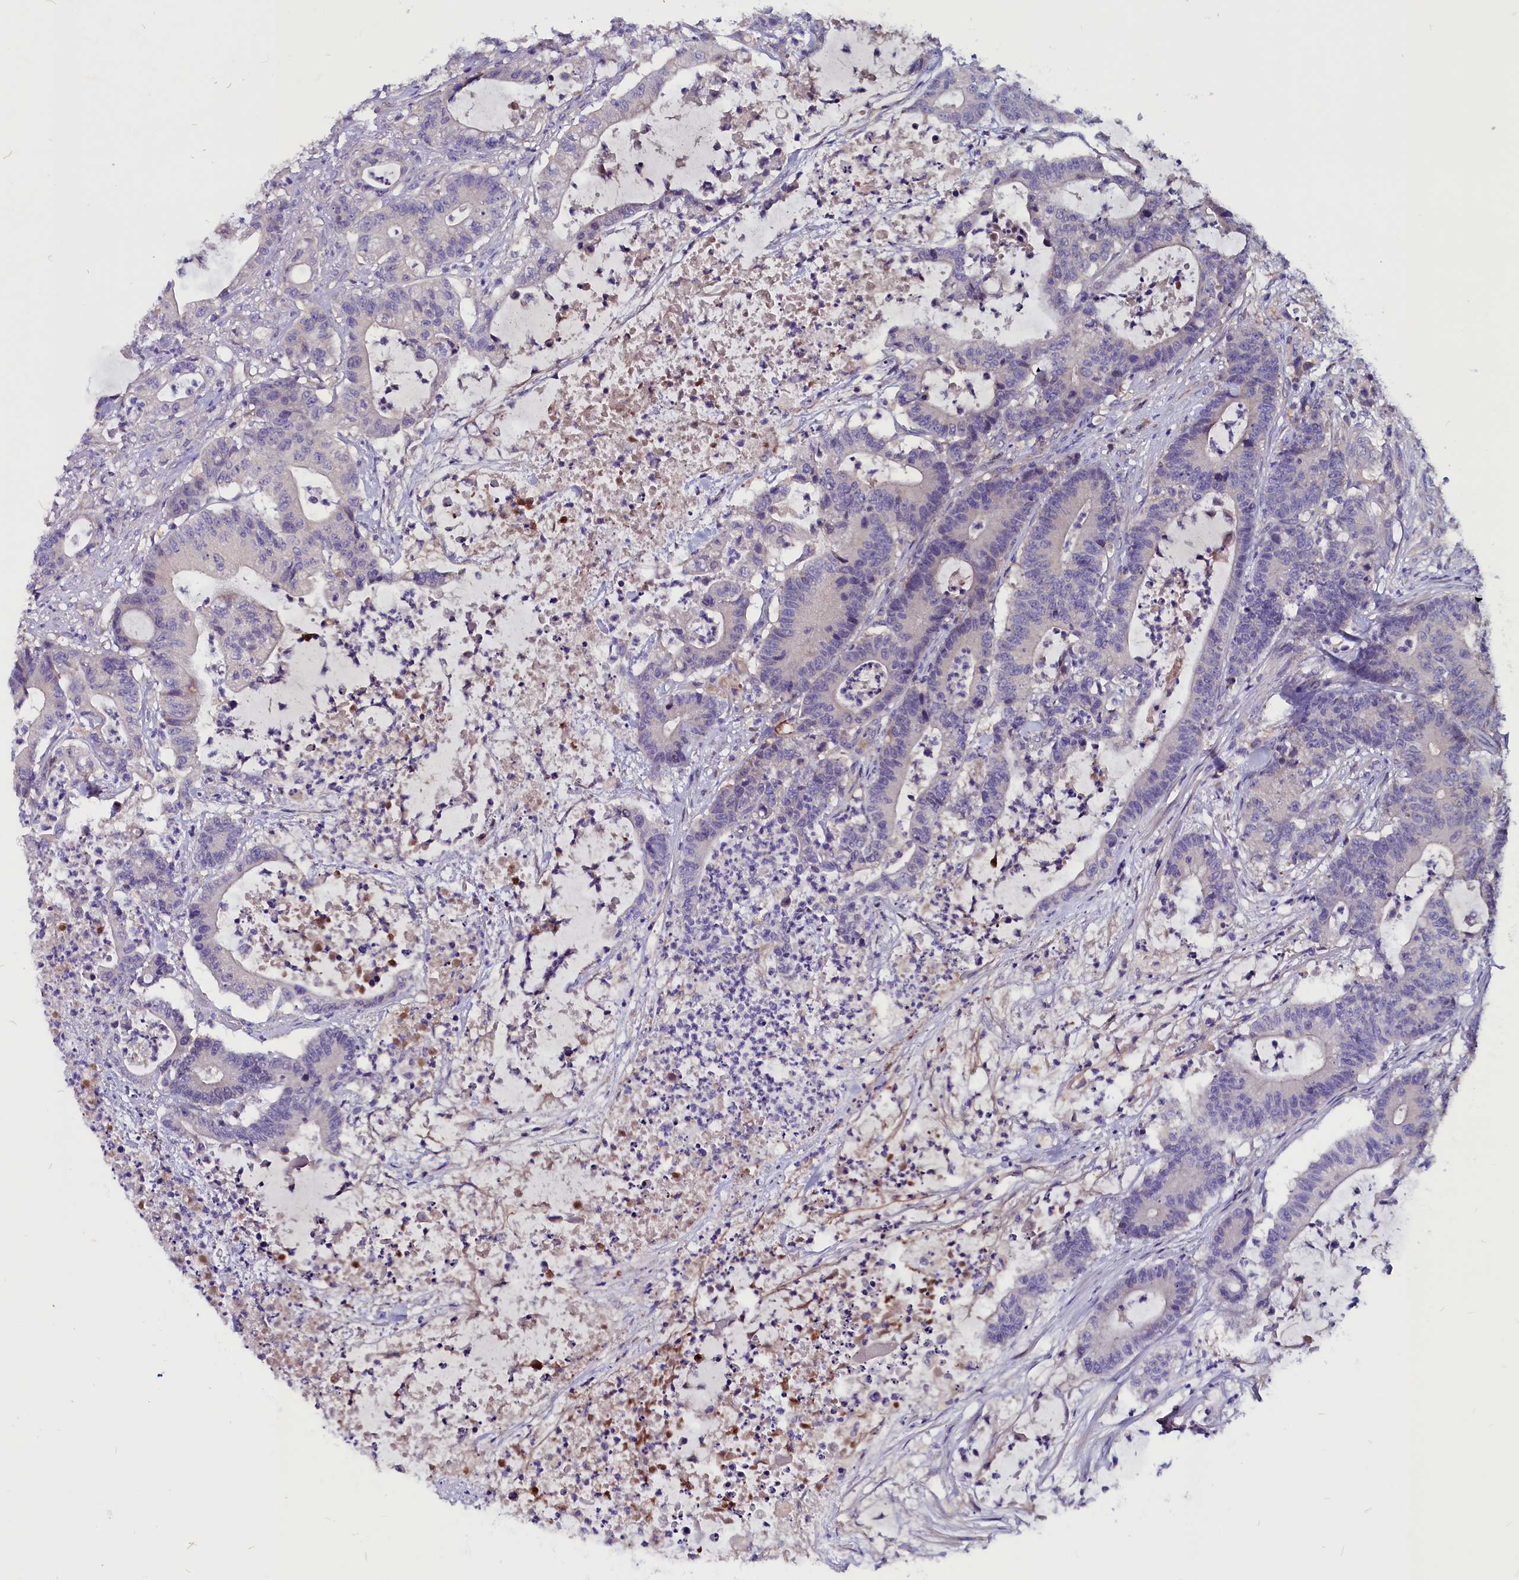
{"staining": {"intensity": "negative", "quantity": "none", "location": "none"}, "tissue": "colorectal cancer", "cell_type": "Tumor cells", "image_type": "cancer", "snomed": [{"axis": "morphology", "description": "Adenocarcinoma, NOS"}, {"axis": "topography", "description": "Colon"}], "caption": "Adenocarcinoma (colorectal) stained for a protein using immunohistochemistry reveals no expression tumor cells.", "gene": "CCBE1", "patient": {"sex": "female", "age": 84}}